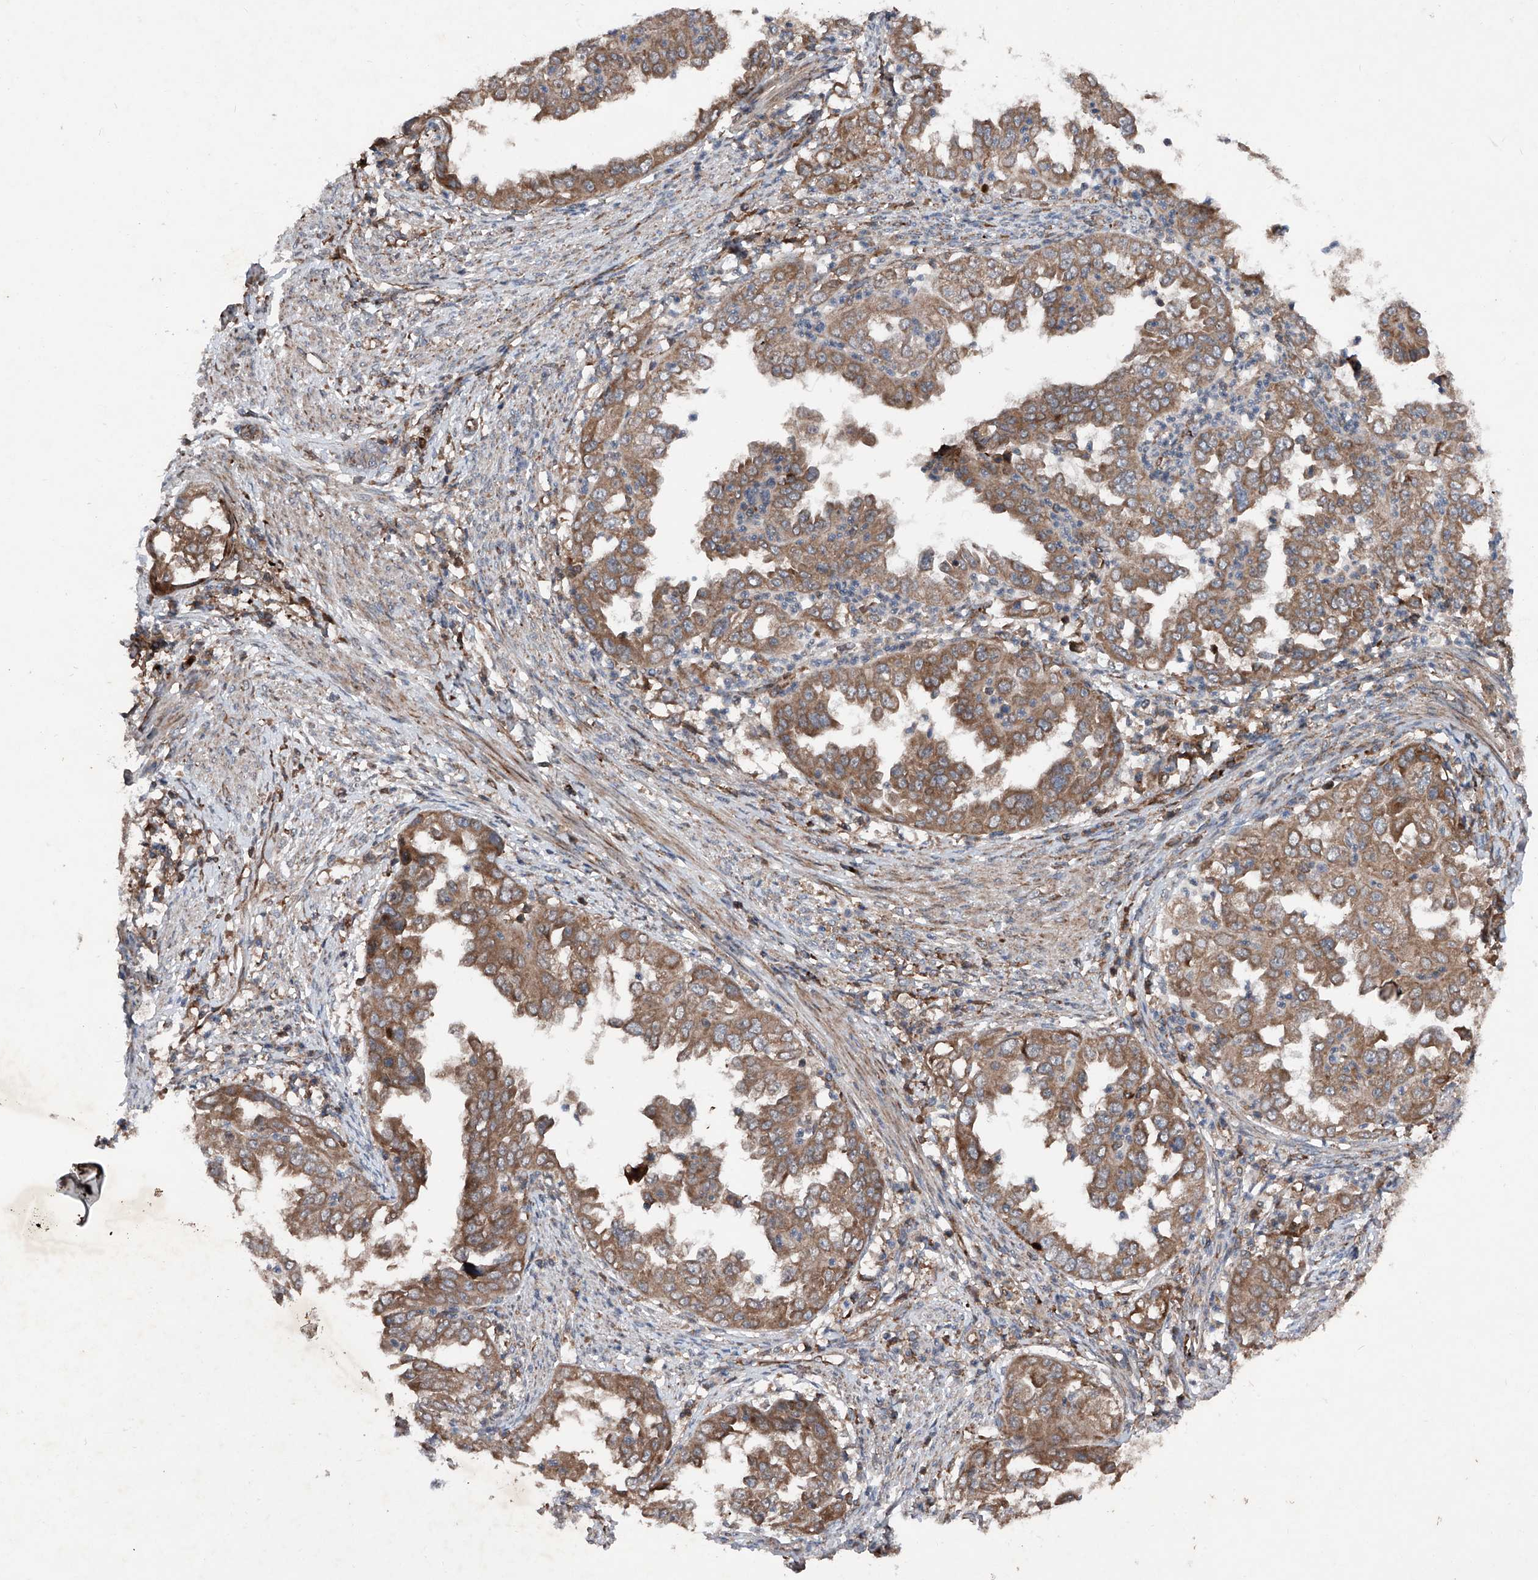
{"staining": {"intensity": "moderate", "quantity": ">75%", "location": "cytoplasmic/membranous"}, "tissue": "endometrial cancer", "cell_type": "Tumor cells", "image_type": "cancer", "snomed": [{"axis": "morphology", "description": "Adenocarcinoma, NOS"}, {"axis": "topography", "description": "Endometrium"}], "caption": "A photomicrograph of human endometrial cancer stained for a protein displays moderate cytoplasmic/membranous brown staining in tumor cells. (brown staining indicates protein expression, while blue staining denotes nuclei).", "gene": "DAD1", "patient": {"sex": "female", "age": 85}}